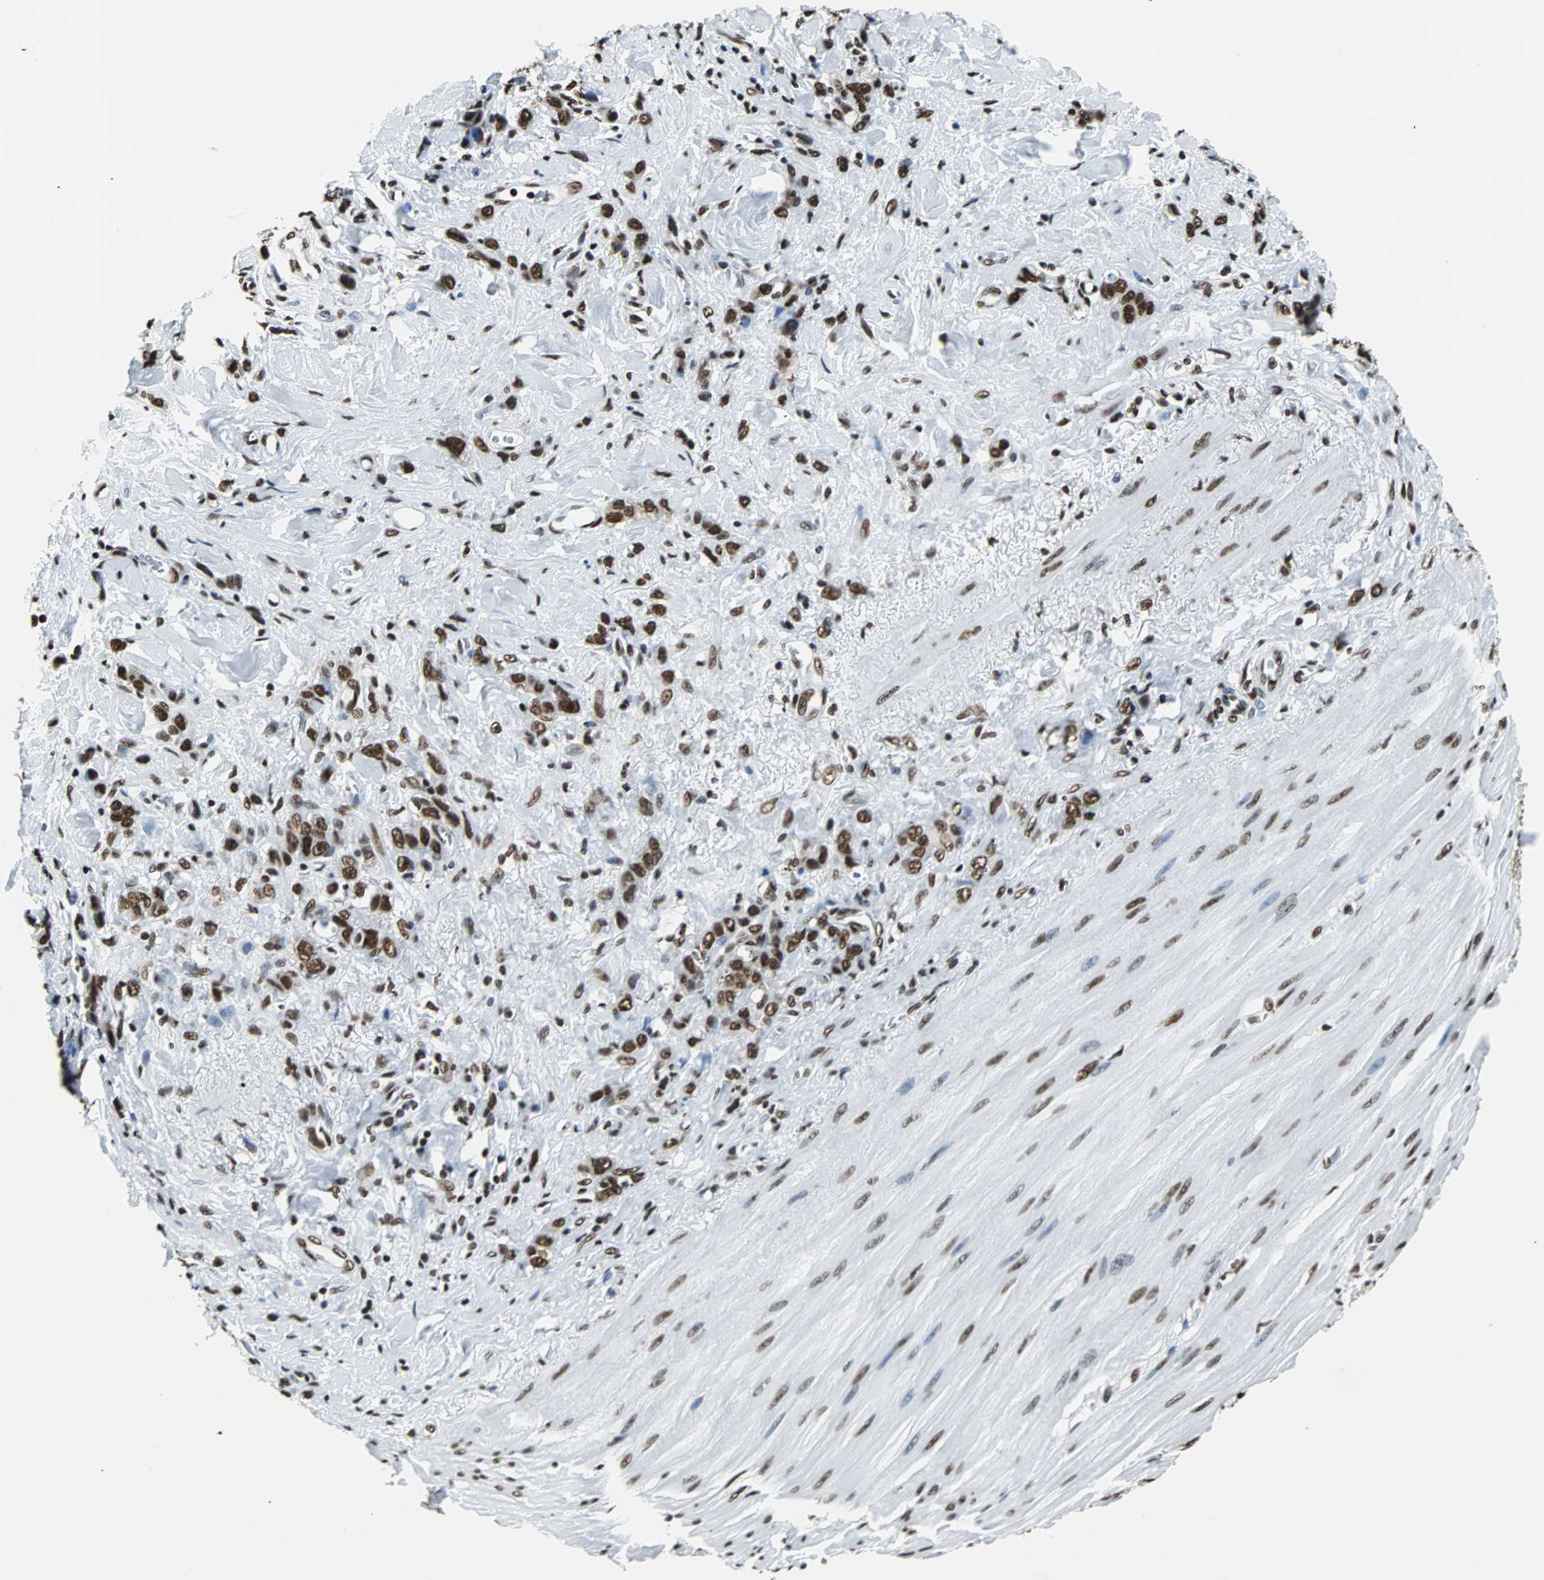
{"staining": {"intensity": "strong", "quantity": ">75%", "location": "nuclear"}, "tissue": "stomach cancer", "cell_type": "Tumor cells", "image_type": "cancer", "snomed": [{"axis": "morphology", "description": "Normal tissue, NOS"}, {"axis": "morphology", "description": "Adenocarcinoma, NOS"}, {"axis": "topography", "description": "Stomach"}], "caption": "Strong nuclear staining for a protein is identified in approximately >75% of tumor cells of stomach adenocarcinoma using immunohistochemistry (IHC).", "gene": "FUBP1", "patient": {"sex": "male", "age": 82}}